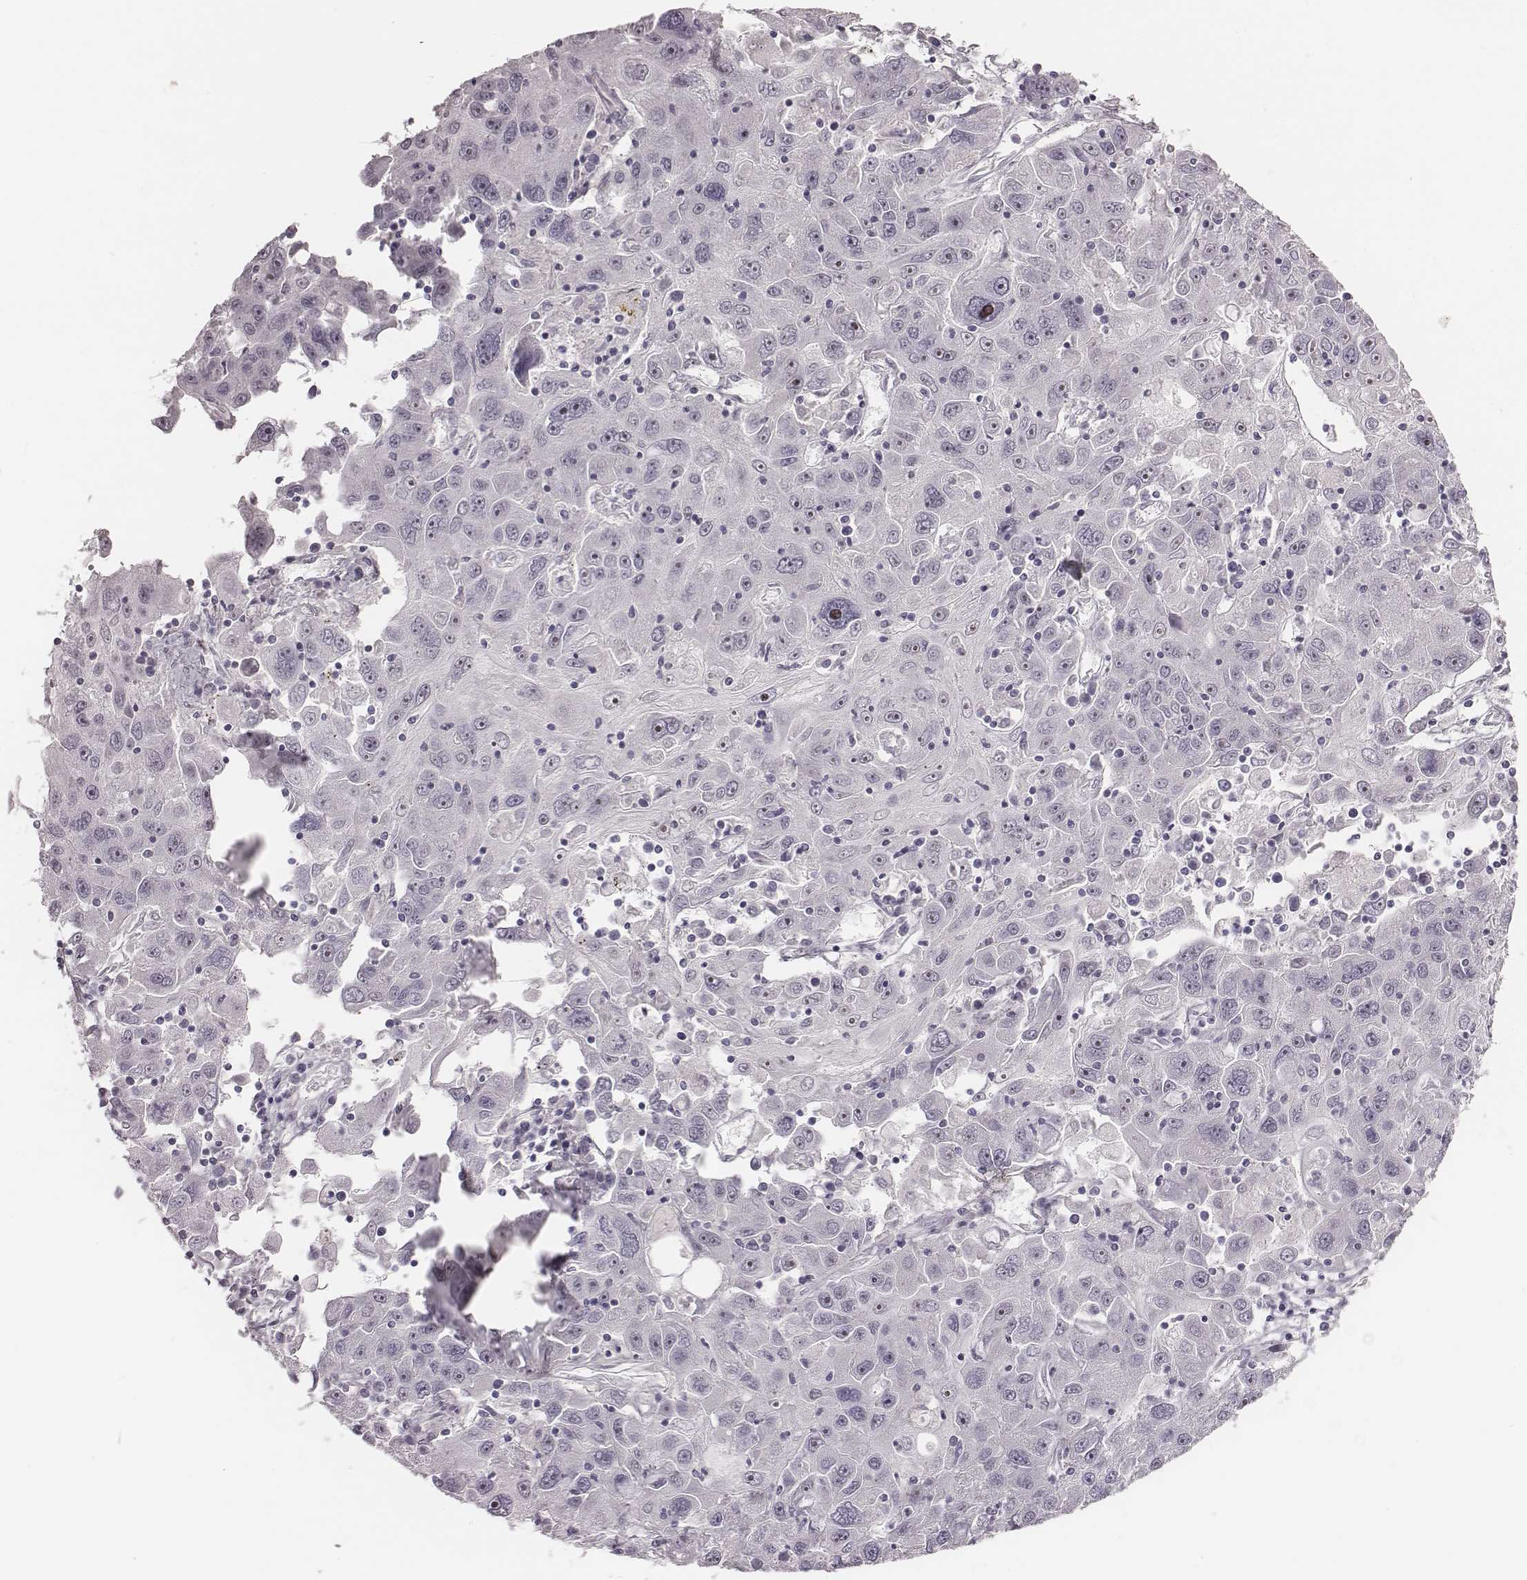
{"staining": {"intensity": "negative", "quantity": "none", "location": "none"}, "tissue": "stomach cancer", "cell_type": "Tumor cells", "image_type": "cancer", "snomed": [{"axis": "morphology", "description": "Adenocarcinoma, NOS"}, {"axis": "topography", "description": "Stomach"}], "caption": "IHC micrograph of stomach cancer stained for a protein (brown), which demonstrates no positivity in tumor cells.", "gene": "CACNG4", "patient": {"sex": "male", "age": 56}}